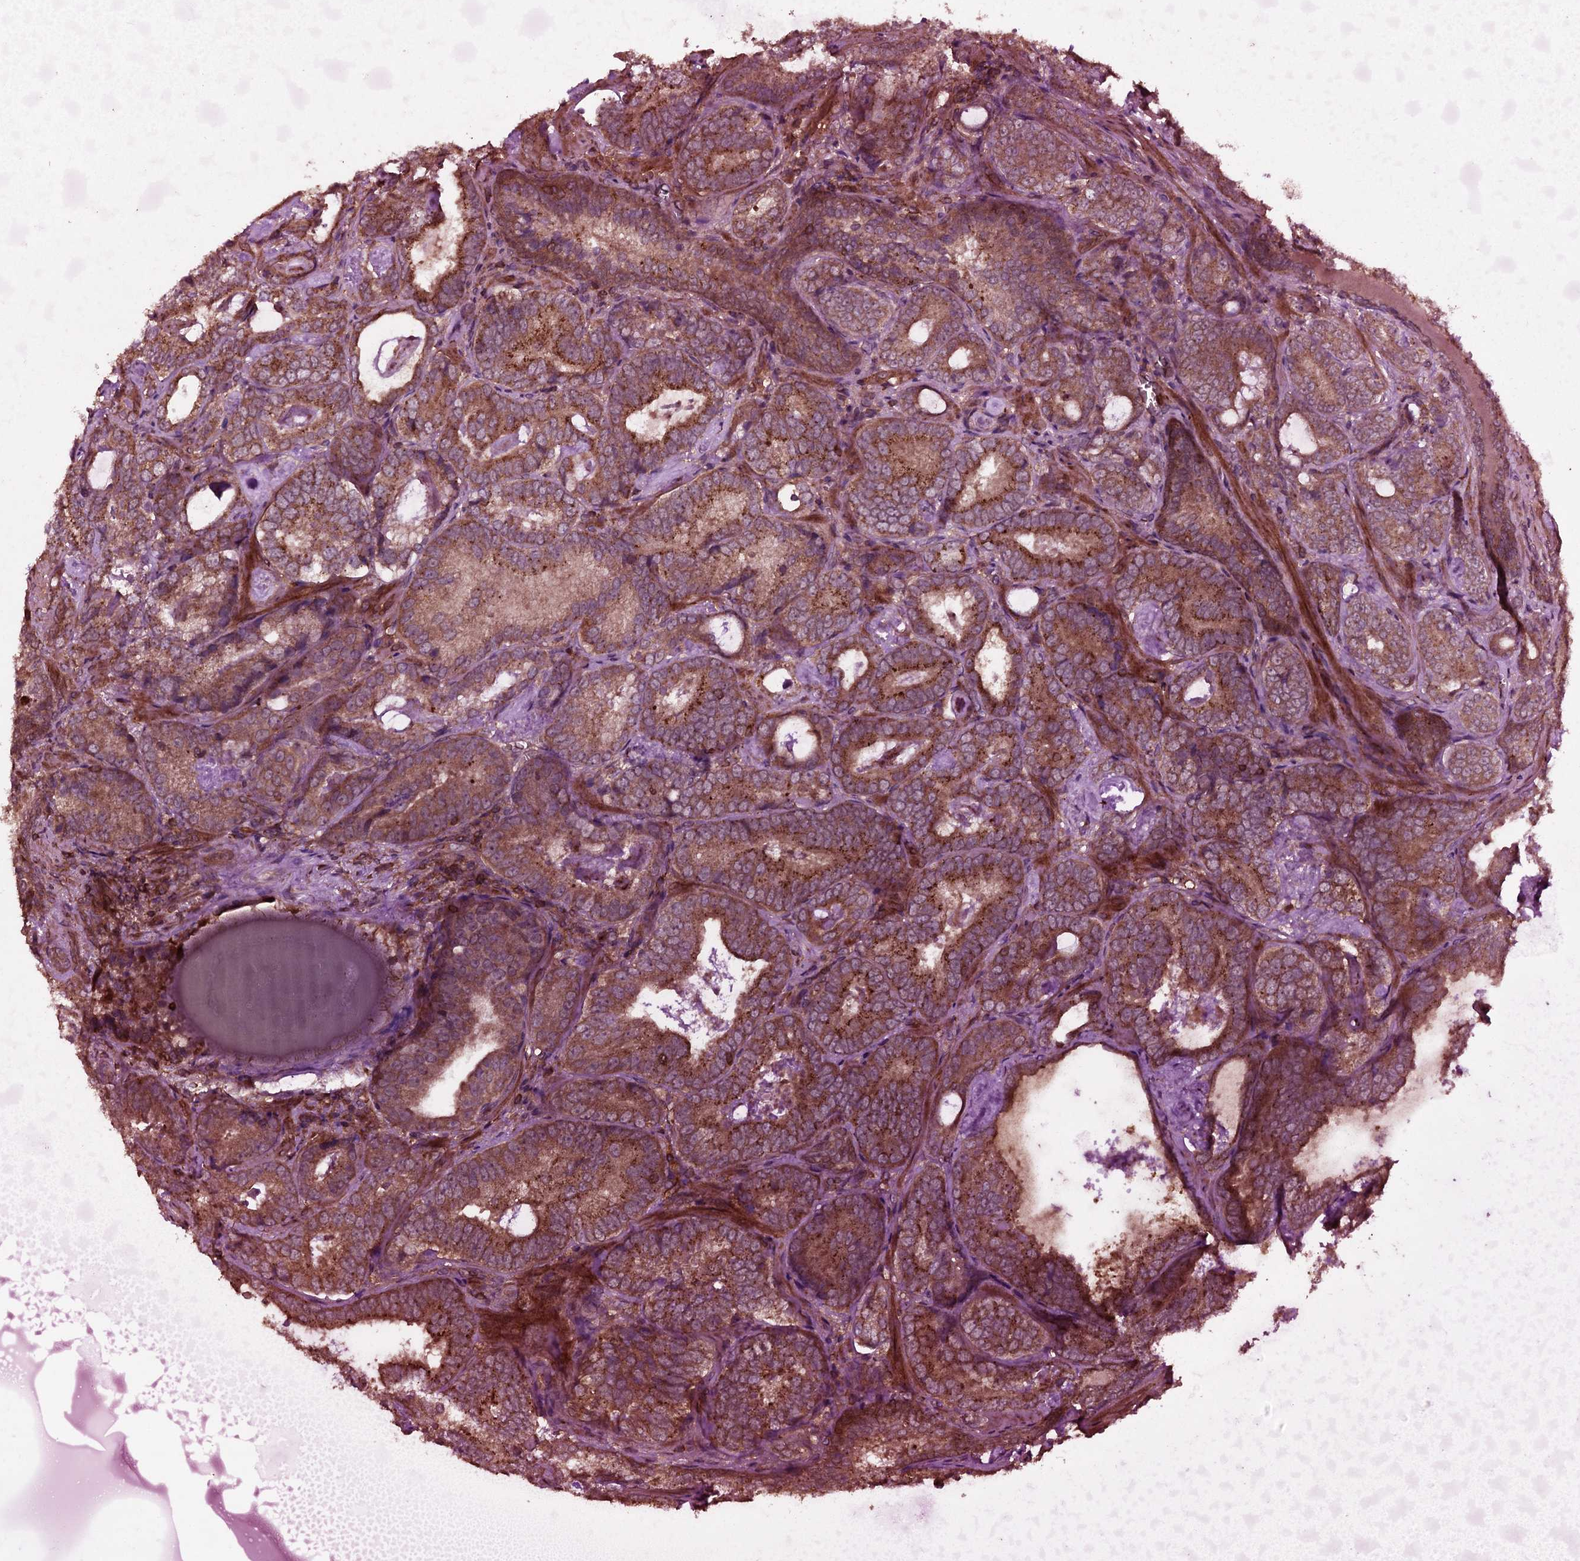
{"staining": {"intensity": "moderate", "quantity": ">75%", "location": "cytoplasmic/membranous"}, "tissue": "prostate cancer", "cell_type": "Tumor cells", "image_type": "cancer", "snomed": [{"axis": "morphology", "description": "Adenocarcinoma, Low grade"}, {"axis": "topography", "description": "Prostate"}], "caption": "IHC (DAB (3,3'-diaminobenzidine)) staining of human adenocarcinoma (low-grade) (prostate) shows moderate cytoplasmic/membranous protein positivity in about >75% of tumor cells.", "gene": "ADGRG3", "patient": {"sex": "male", "age": 60}}